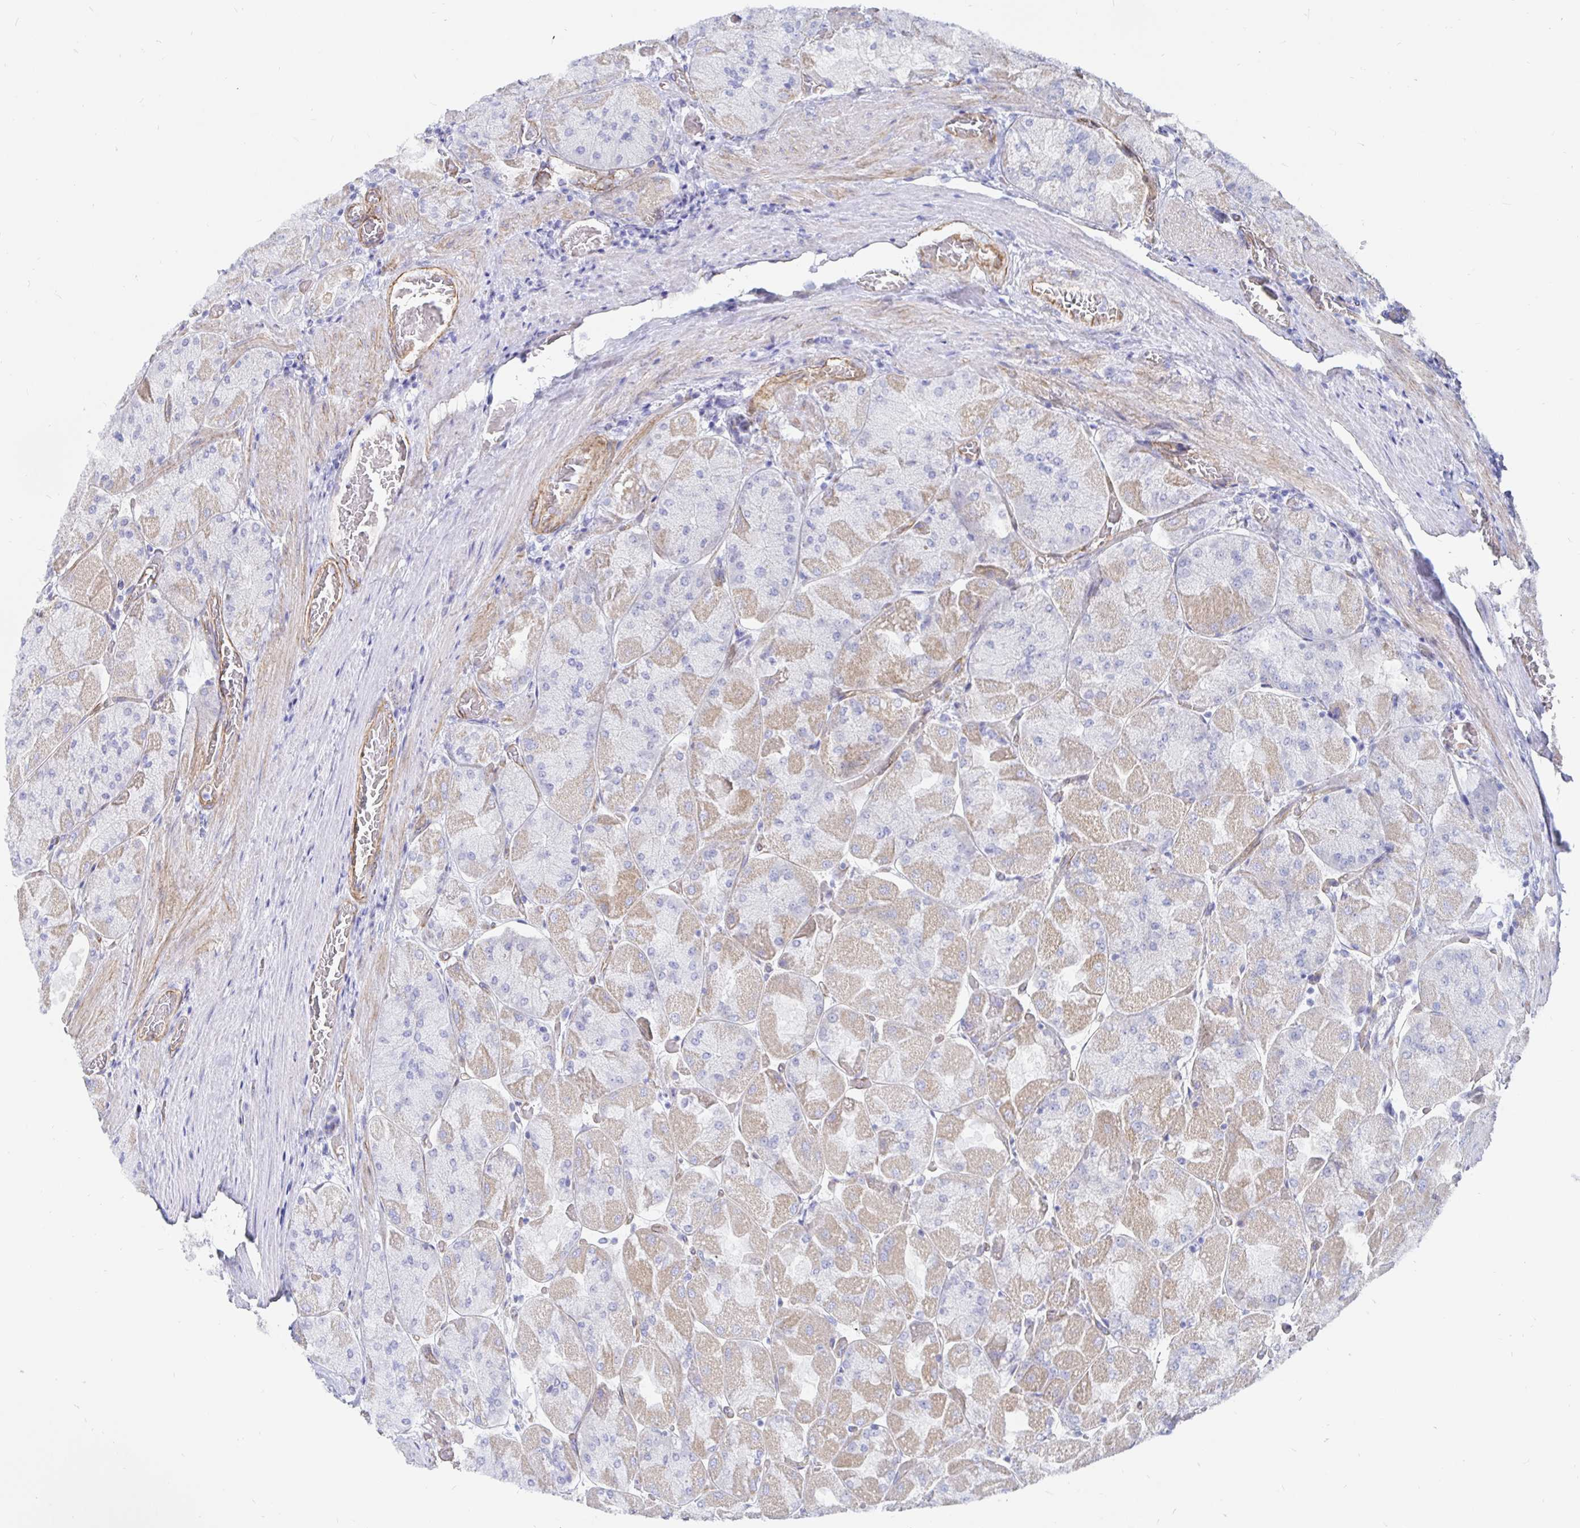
{"staining": {"intensity": "weak", "quantity": "25%-75%", "location": "cytoplasmic/membranous"}, "tissue": "stomach", "cell_type": "Glandular cells", "image_type": "normal", "snomed": [{"axis": "morphology", "description": "Normal tissue, NOS"}, {"axis": "topography", "description": "Stomach"}], "caption": "Unremarkable stomach was stained to show a protein in brown. There is low levels of weak cytoplasmic/membranous staining in approximately 25%-75% of glandular cells. Ihc stains the protein of interest in brown and the nuclei are stained blue.", "gene": "COX16", "patient": {"sex": "female", "age": 61}}